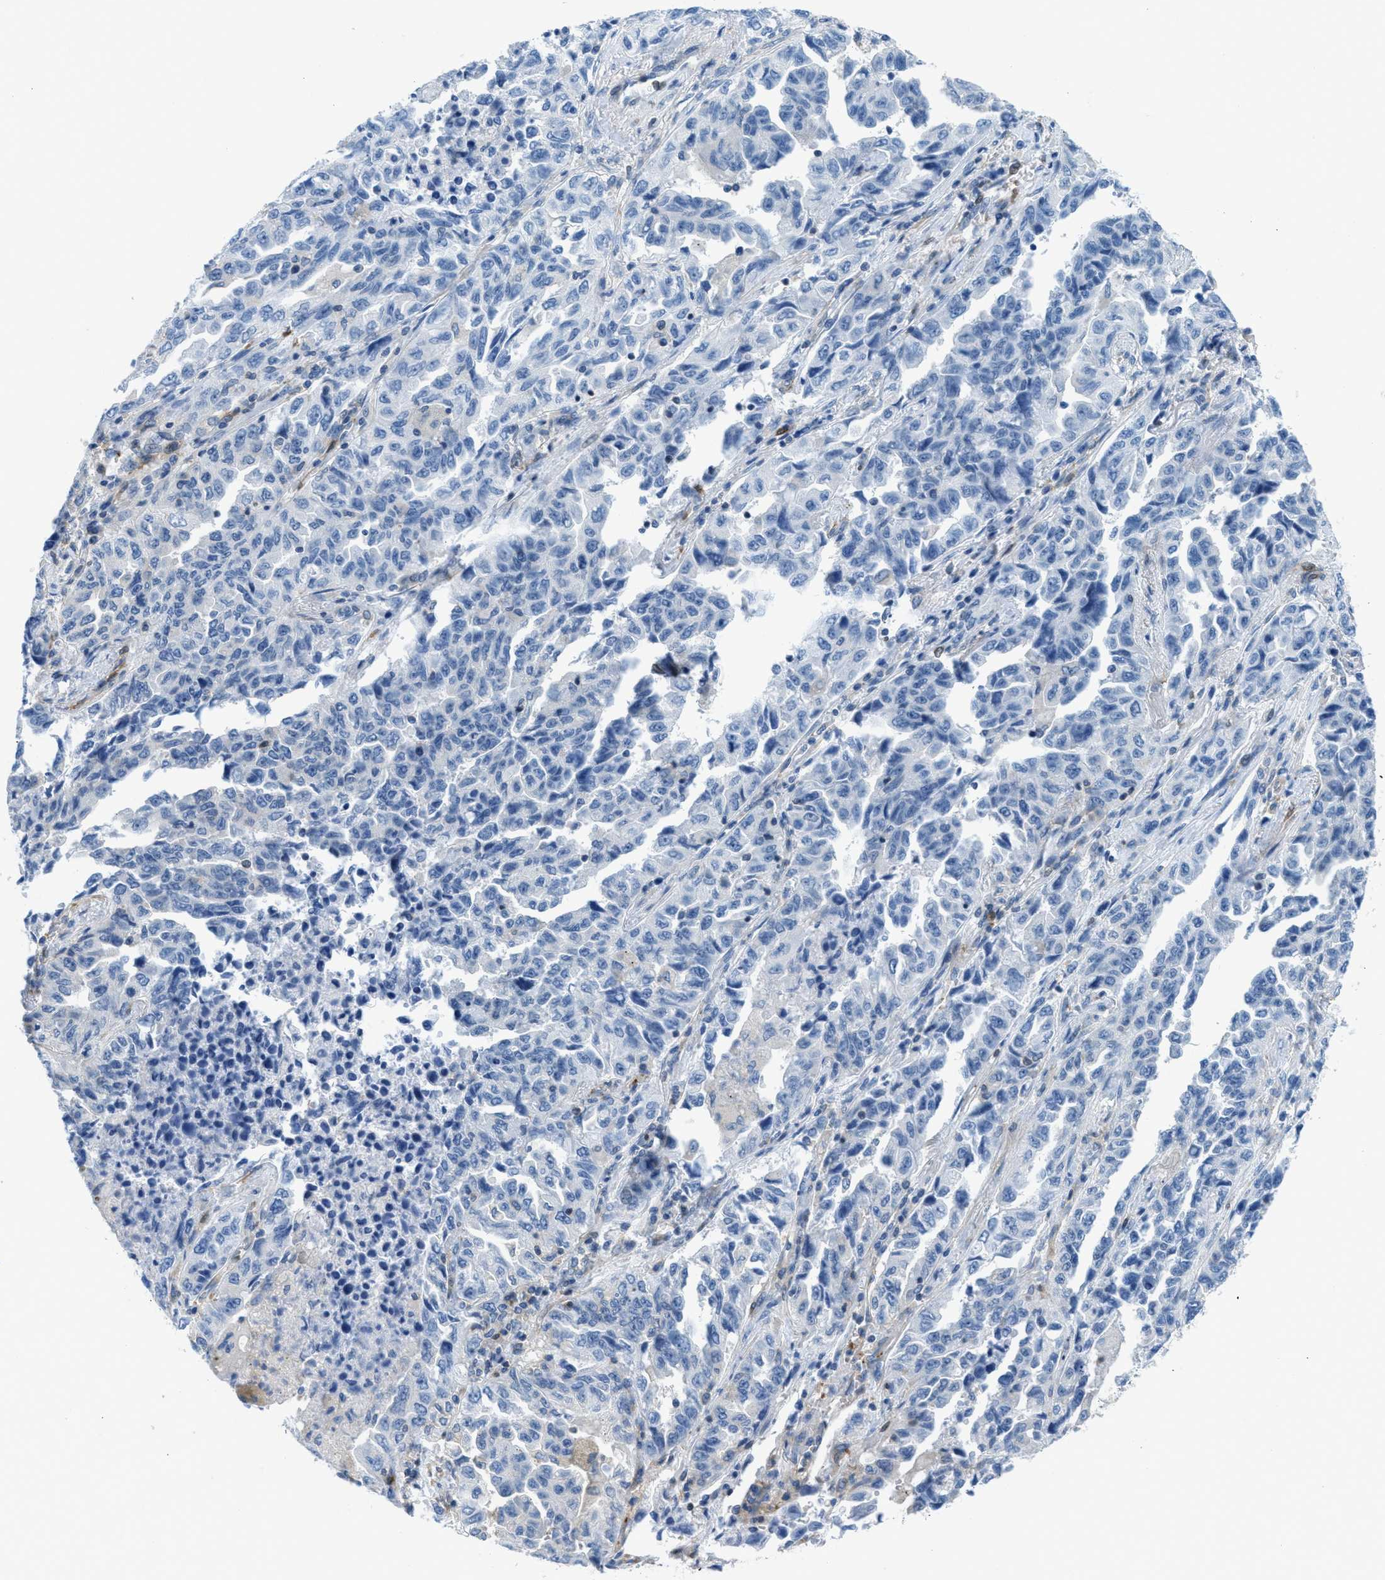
{"staining": {"intensity": "negative", "quantity": "none", "location": "none"}, "tissue": "lung cancer", "cell_type": "Tumor cells", "image_type": "cancer", "snomed": [{"axis": "morphology", "description": "Adenocarcinoma, NOS"}, {"axis": "topography", "description": "Lung"}], "caption": "Tumor cells show no significant protein expression in lung cancer.", "gene": "MAPRE2", "patient": {"sex": "male", "age": 64}}